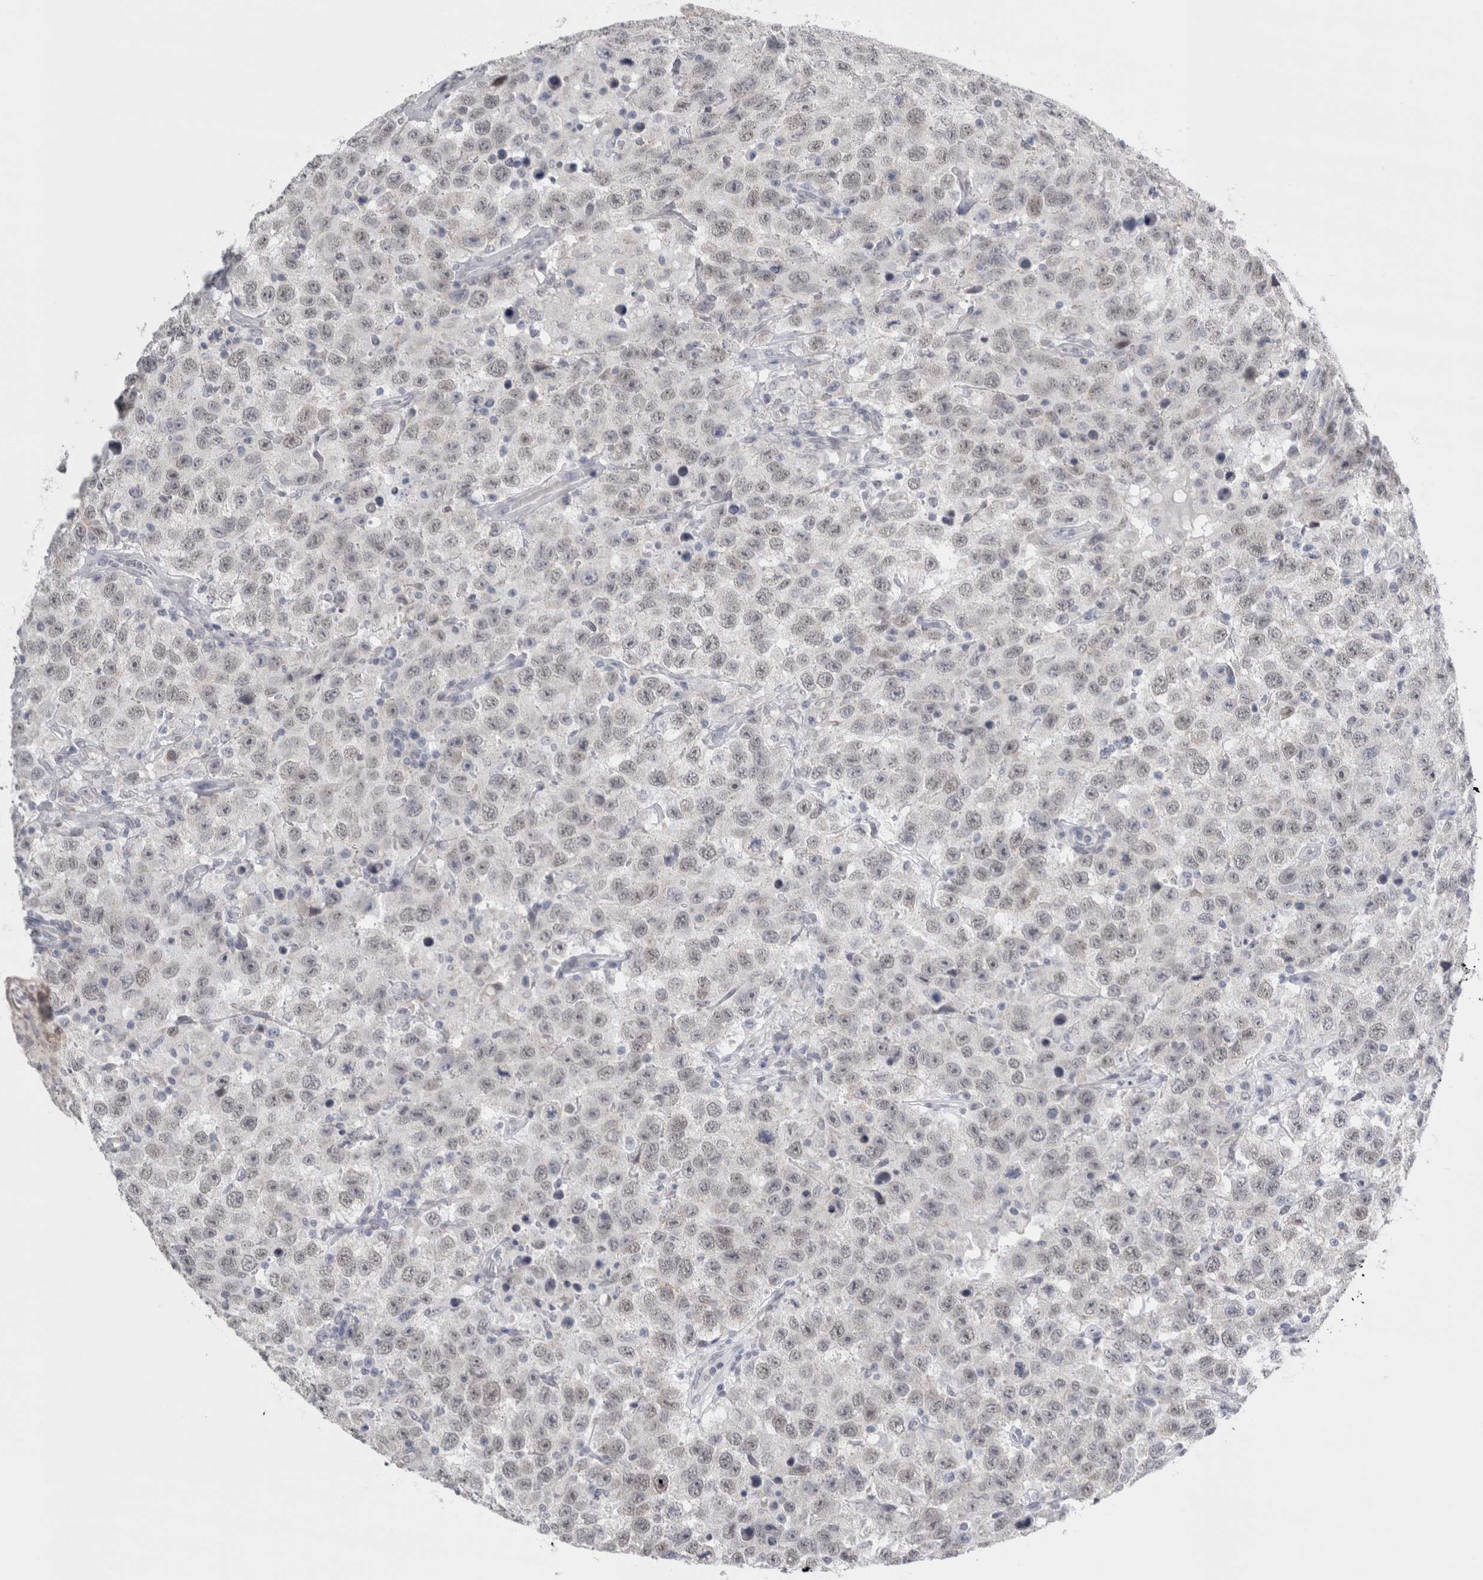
{"staining": {"intensity": "negative", "quantity": "none", "location": "none"}, "tissue": "testis cancer", "cell_type": "Tumor cells", "image_type": "cancer", "snomed": [{"axis": "morphology", "description": "Seminoma, NOS"}, {"axis": "topography", "description": "Testis"}], "caption": "Micrograph shows no significant protein positivity in tumor cells of seminoma (testis). The staining is performed using DAB (3,3'-diaminobenzidine) brown chromogen with nuclei counter-stained in using hematoxylin.", "gene": "PLIN1", "patient": {"sex": "male", "age": 41}}